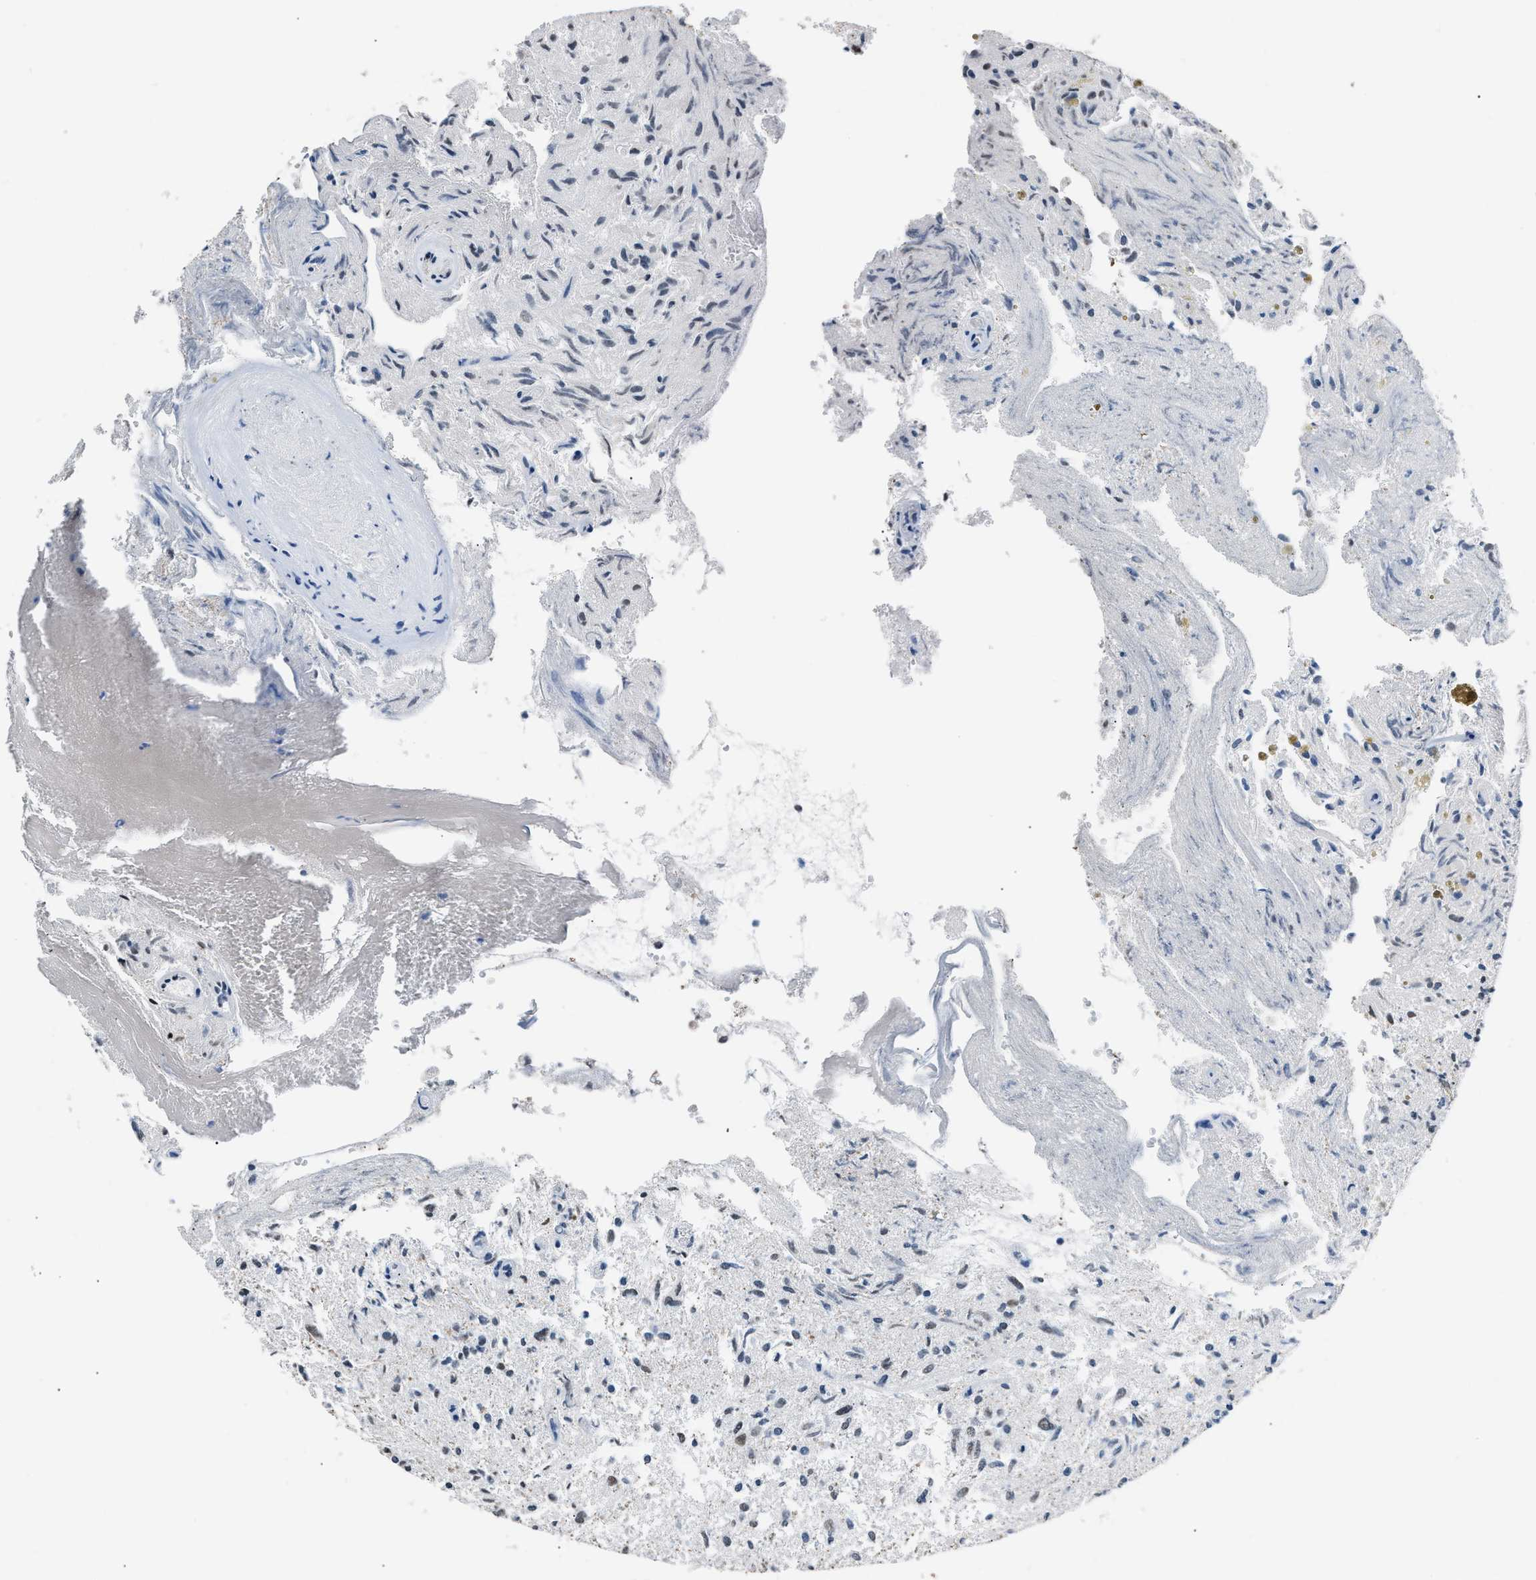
{"staining": {"intensity": "weak", "quantity": "<25%", "location": "nuclear"}, "tissue": "glioma", "cell_type": "Tumor cells", "image_type": "cancer", "snomed": [{"axis": "morphology", "description": "Glioma, malignant, High grade"}, {"axis": "topography", "description": "Brain"}], "caption": "Tumor cells show no significant staining in glioma.", "gene": "CCAR2", "patient": {"sex": "female", "age": 59}}